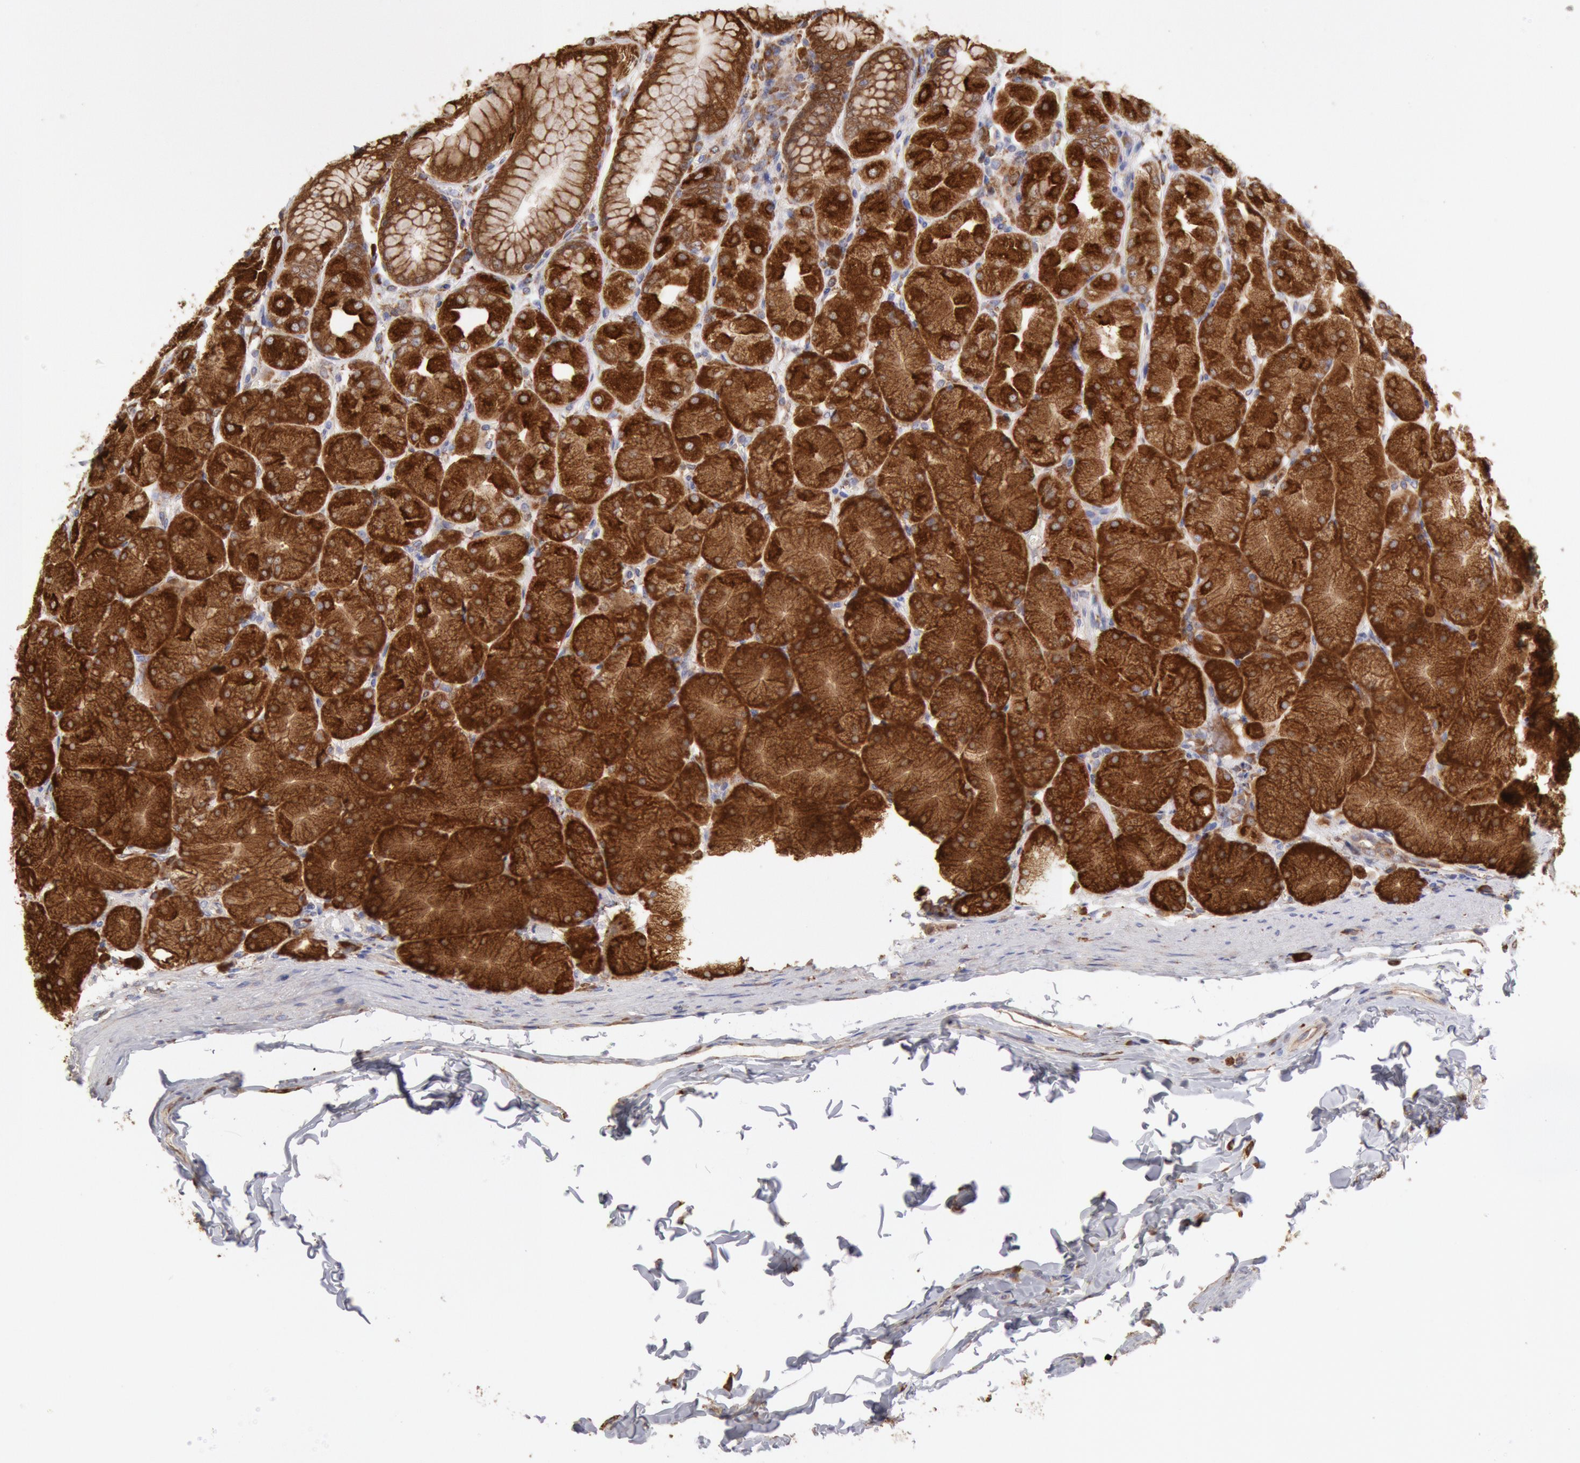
{"staining": {"intensity": "strong", "quantity": ">75%", "location": "cytoplasmic/membranous"}, "tissue": "stomach", "cell_type": "Glandular cells", "image_type": "normal", "snomed": [{"axis": "morphology", "description": "Normal tissue, NOS"}, {"axis": "topography", "description": "Stomach, upper"}], "caption": "Protein staining of unremarkable stomach exhibits strong cytoplasmic/membranous positivity in about >75% of glandular cells.", "gene": "ERP44", "patient": {"sex": "female", "age": 56}}